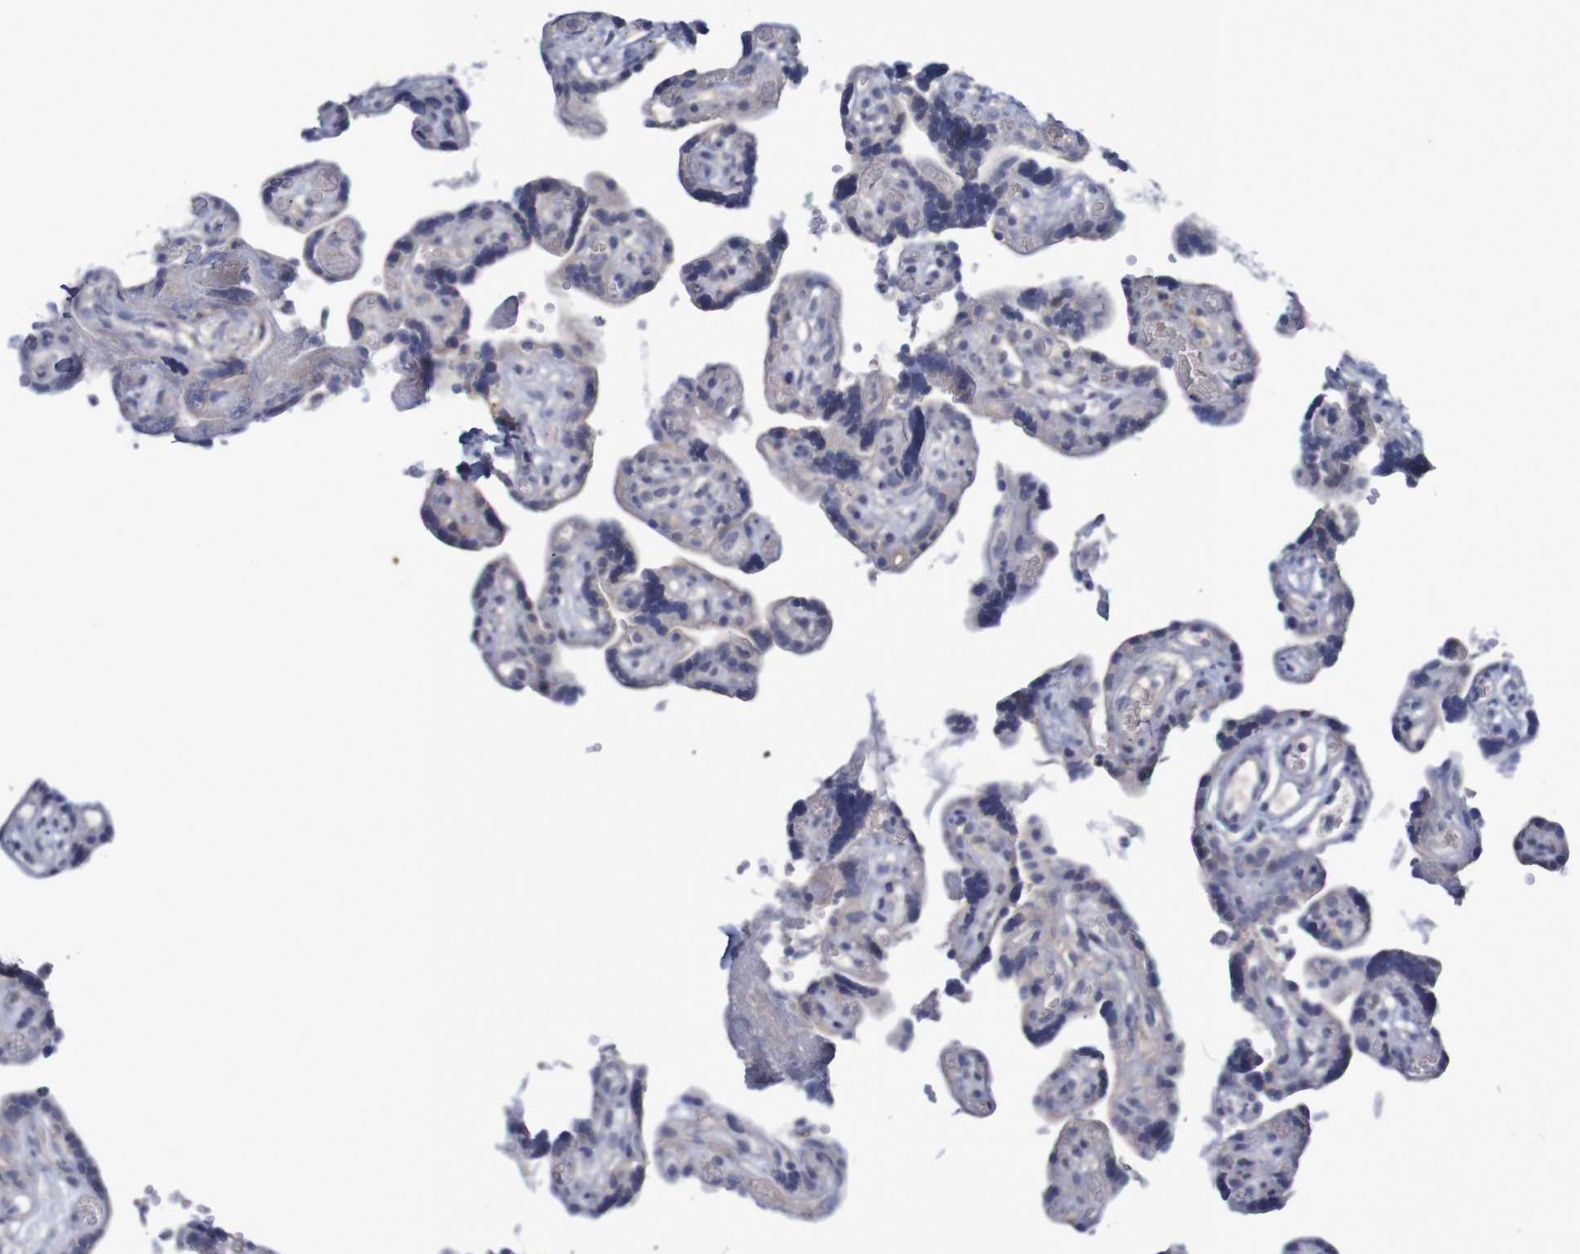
{"staining": {"intensity": "moderate", "quantity": "25%-75%", "location": "nuclear"}, "tissue": "placenta", "cell_type": "Decidual cells", "image_type": "normal", "snomed": [{"axis": "morphology", "description": "Normal tissue, NOS"}, {"axis": "topography", "description": "Placenta"}], "caption": "Placenta stained for a protein (brown) reveals moderate nuclear positive expression in about 25%-75% of decidual cells.", "gene": "FBP1", "patient": {"sex": "female", "age": 30}}